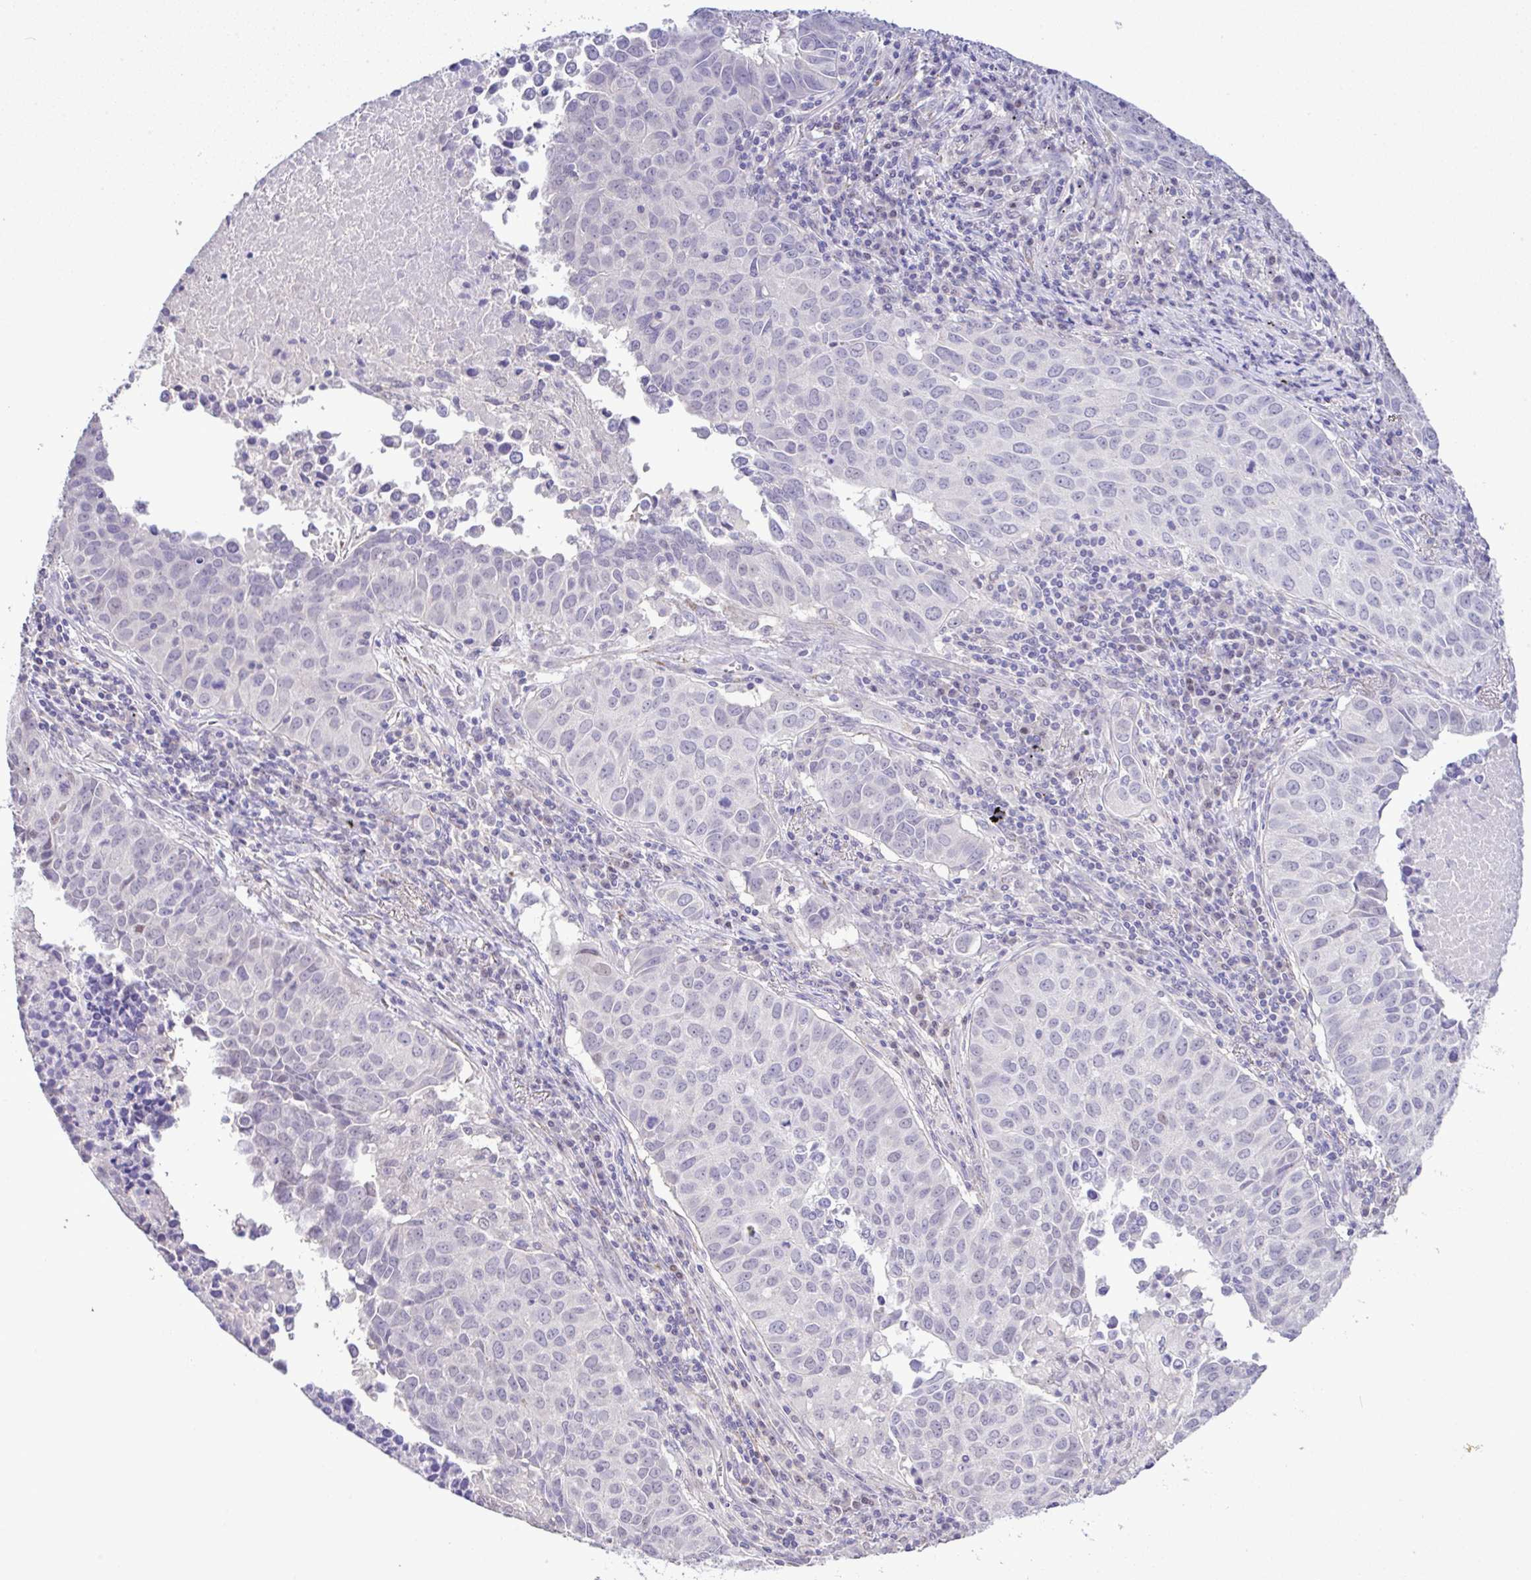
{"staining": {"intensity": "negative", "quantity": "none", "location": "none"}, "tissue": "lung cancer", "cell_type": "Tumor cells", "image_type": "cancer", "snomed": [{"axis": "morphology", "description": "Adenocarcinoma, NOS"}, {"axis": "topography", "description": "Lung"}], "caption": "DAB immunohistochemical staining of human lung cancer (adenocarcinoma) displays no significant expression in tumor cells.", "gene": "CTU1", "patient": {"sex": "female", "age": 50}}